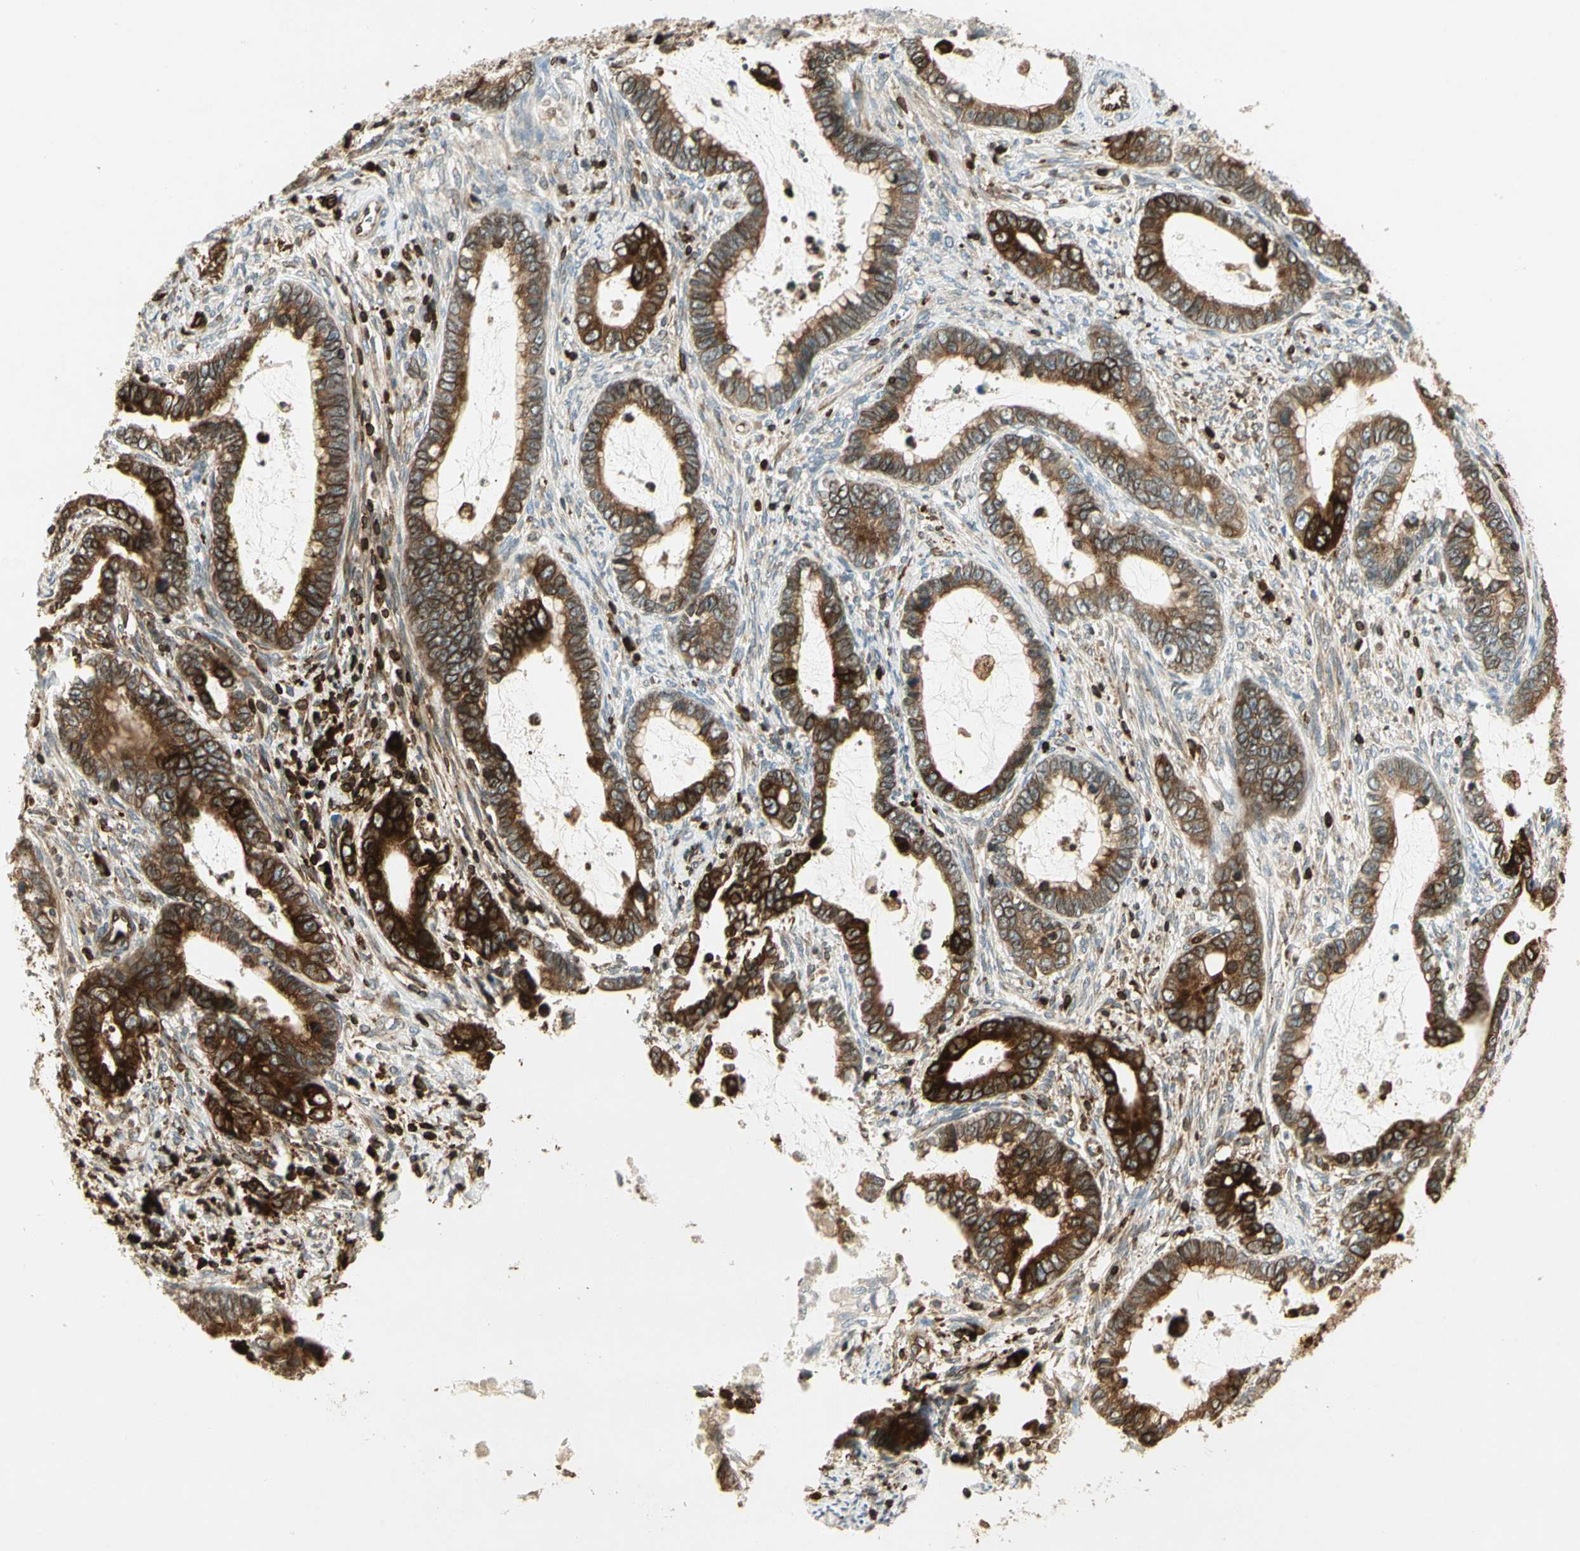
{"staining": {"intensity": "strong", "quantity": ">75%", "location": "cytoplasmic/membranous"}, "tissue": "cervical cancer", "cell_type": "Tumor cells", "image_type": "cancer", "snomed": [{"axis": "morphology", "description": "Adenocarcinoma, NOS"}, {"axis": "topography", "description": "Cervix"}], "caption": "Protein staining demonstrates strong cytoplasmic/membranous positivity in about >75% of tumor cells in cervical cancer.", "gene": "TAPBP", "patient": {"sex": "female", "age": 44}}